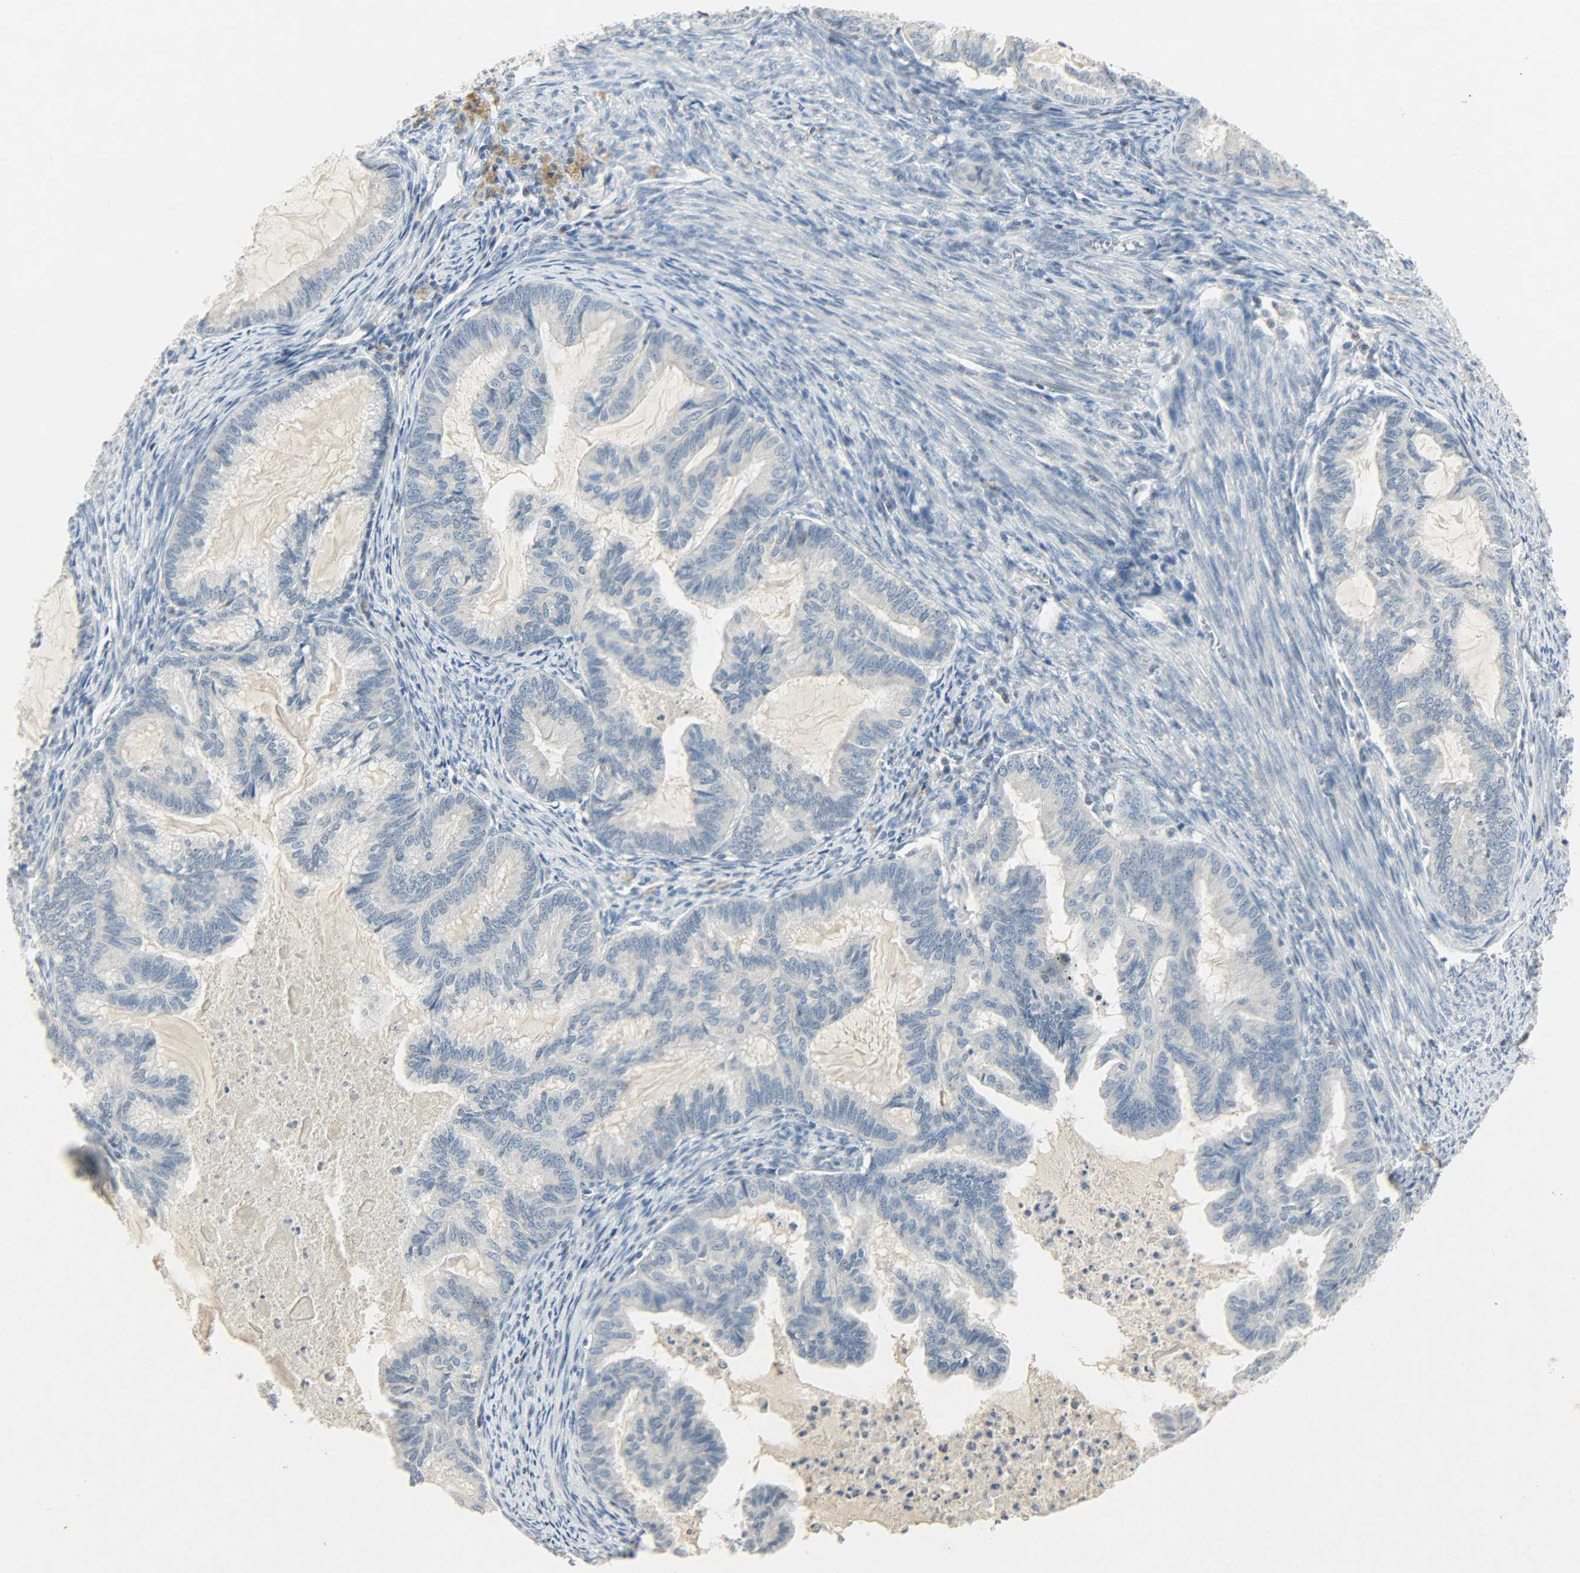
{"staining": {"intensity": "weak", "quantity": "25%-75%", "location": "cytoplasmic/membranous,nuclear"}, "tissue": "cervical cancer", "cell_type": "Tumor cells", "image_type": "cancer", "snomed": [{"axis": "morphology", "description": "Normal tissue, NOS"}, {"axis": "morphology", "description": "Adenocarcinoma, NOS"}, {"axis": "topography", "description": "Cervix"}, {"axis": "topography", "description": "Endometrium"}], "caption": "This is a histology image of IHC staining of cervical cancer, which shows weak positivity in the cytoplasmic/membranous and nuclear of tumor cells.", "gene": "CAMK4", "patient": {"sex": "female", "age": 86}}